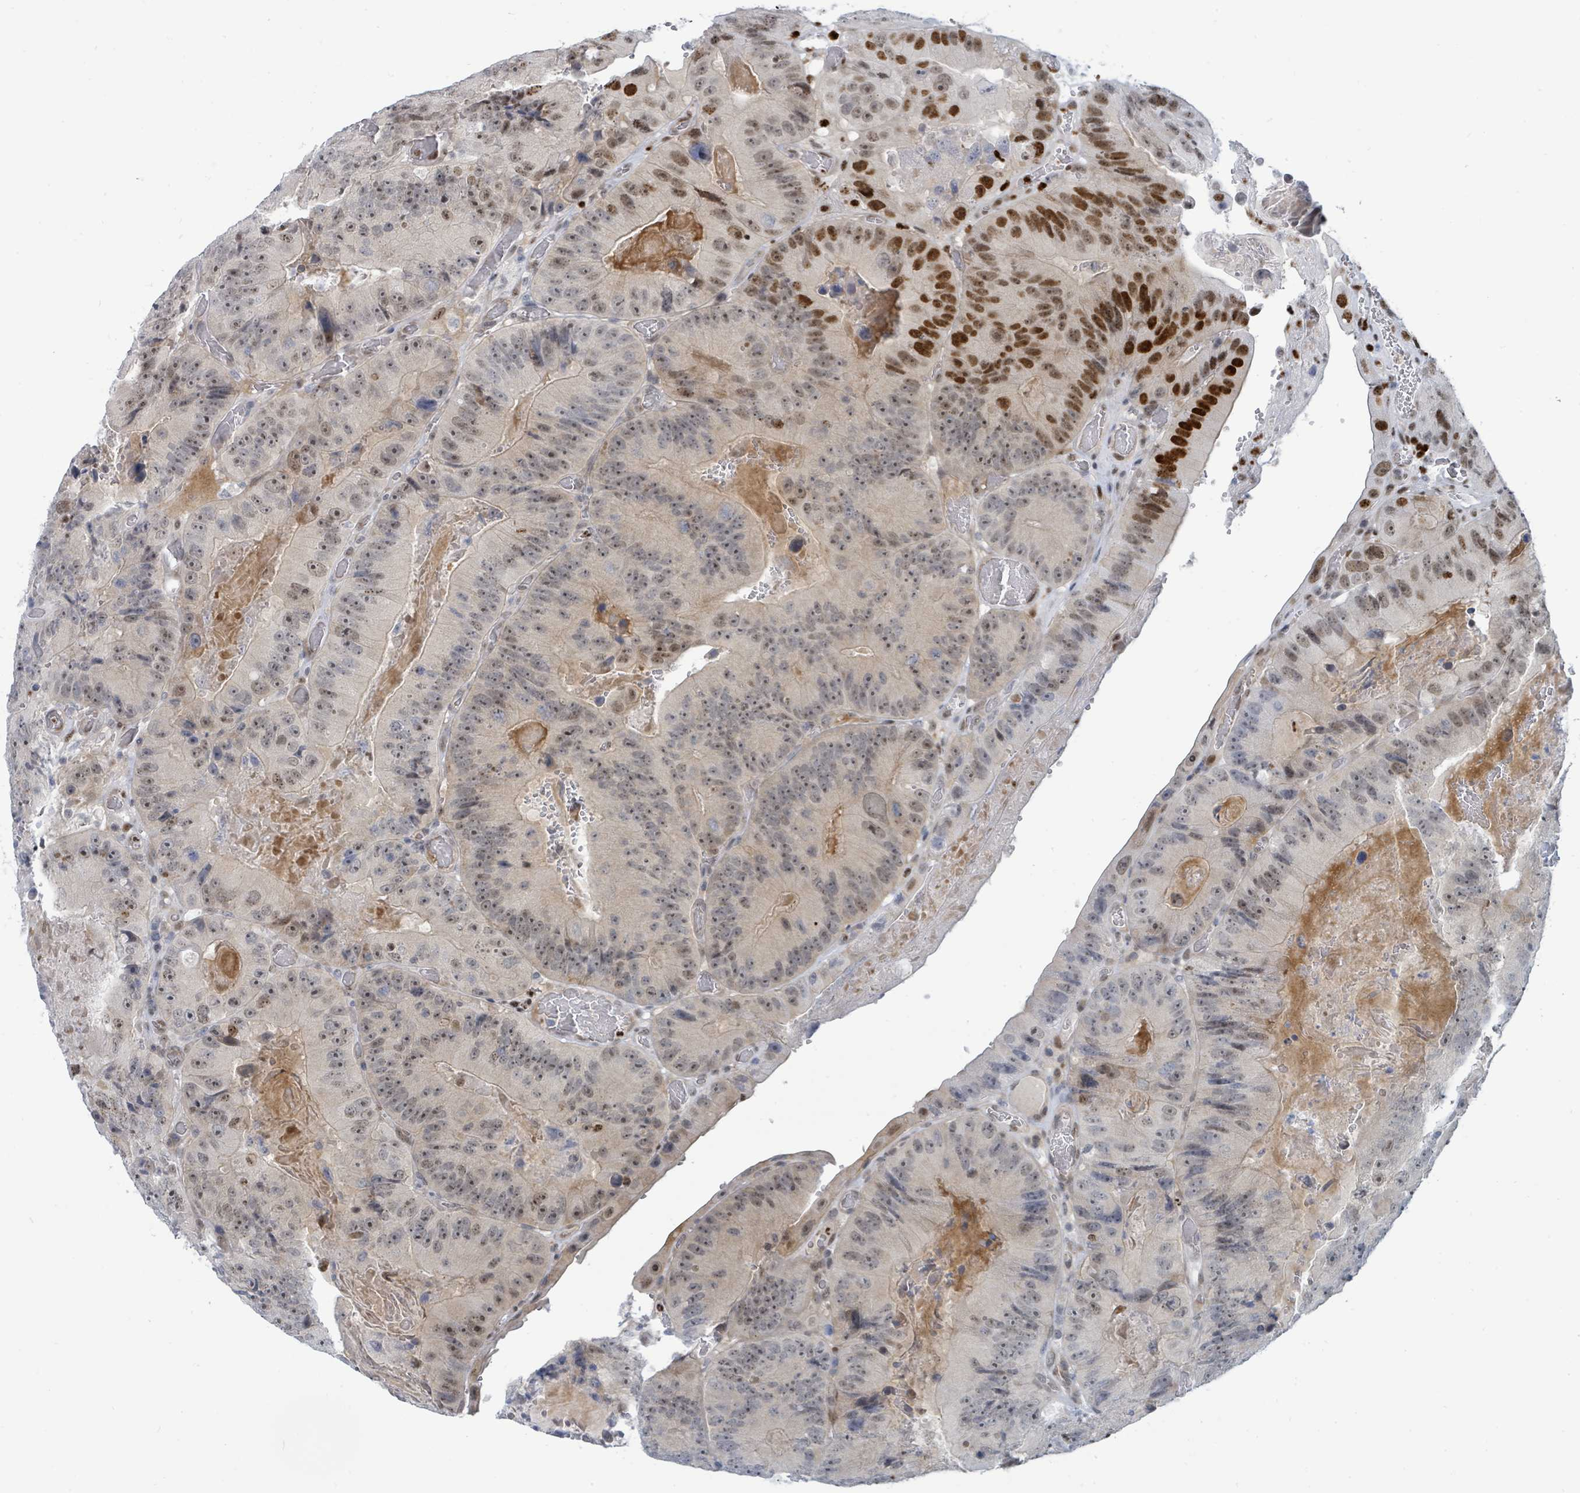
{"staining": {"intensity": "strong", "quantity": "<25%", "location": "nuclear"}, "tissue": "colorectal cancer", "cell_type": "Tumor cells", "image_type": "cancer", "snomed": [{"axis": "morphology", "description": "Adenocarcinoma, NOS"}, {"axis": "topography", "description": "Colon"}], "caption": "IHC (DAB (3,3'-diaminobenzidine)) staining of human colorectal adenocarcinoma shows strong nuclear protein positivity in about <25% of tumor cells. The staining was performed using DAB (3,3'-diaminobenzidine), with brown indicating positive protein expression. Nuclei are stained blue with hematoxylin.", "gene": "SUMO4", "patient": {"sex": "female", "age": 86}}